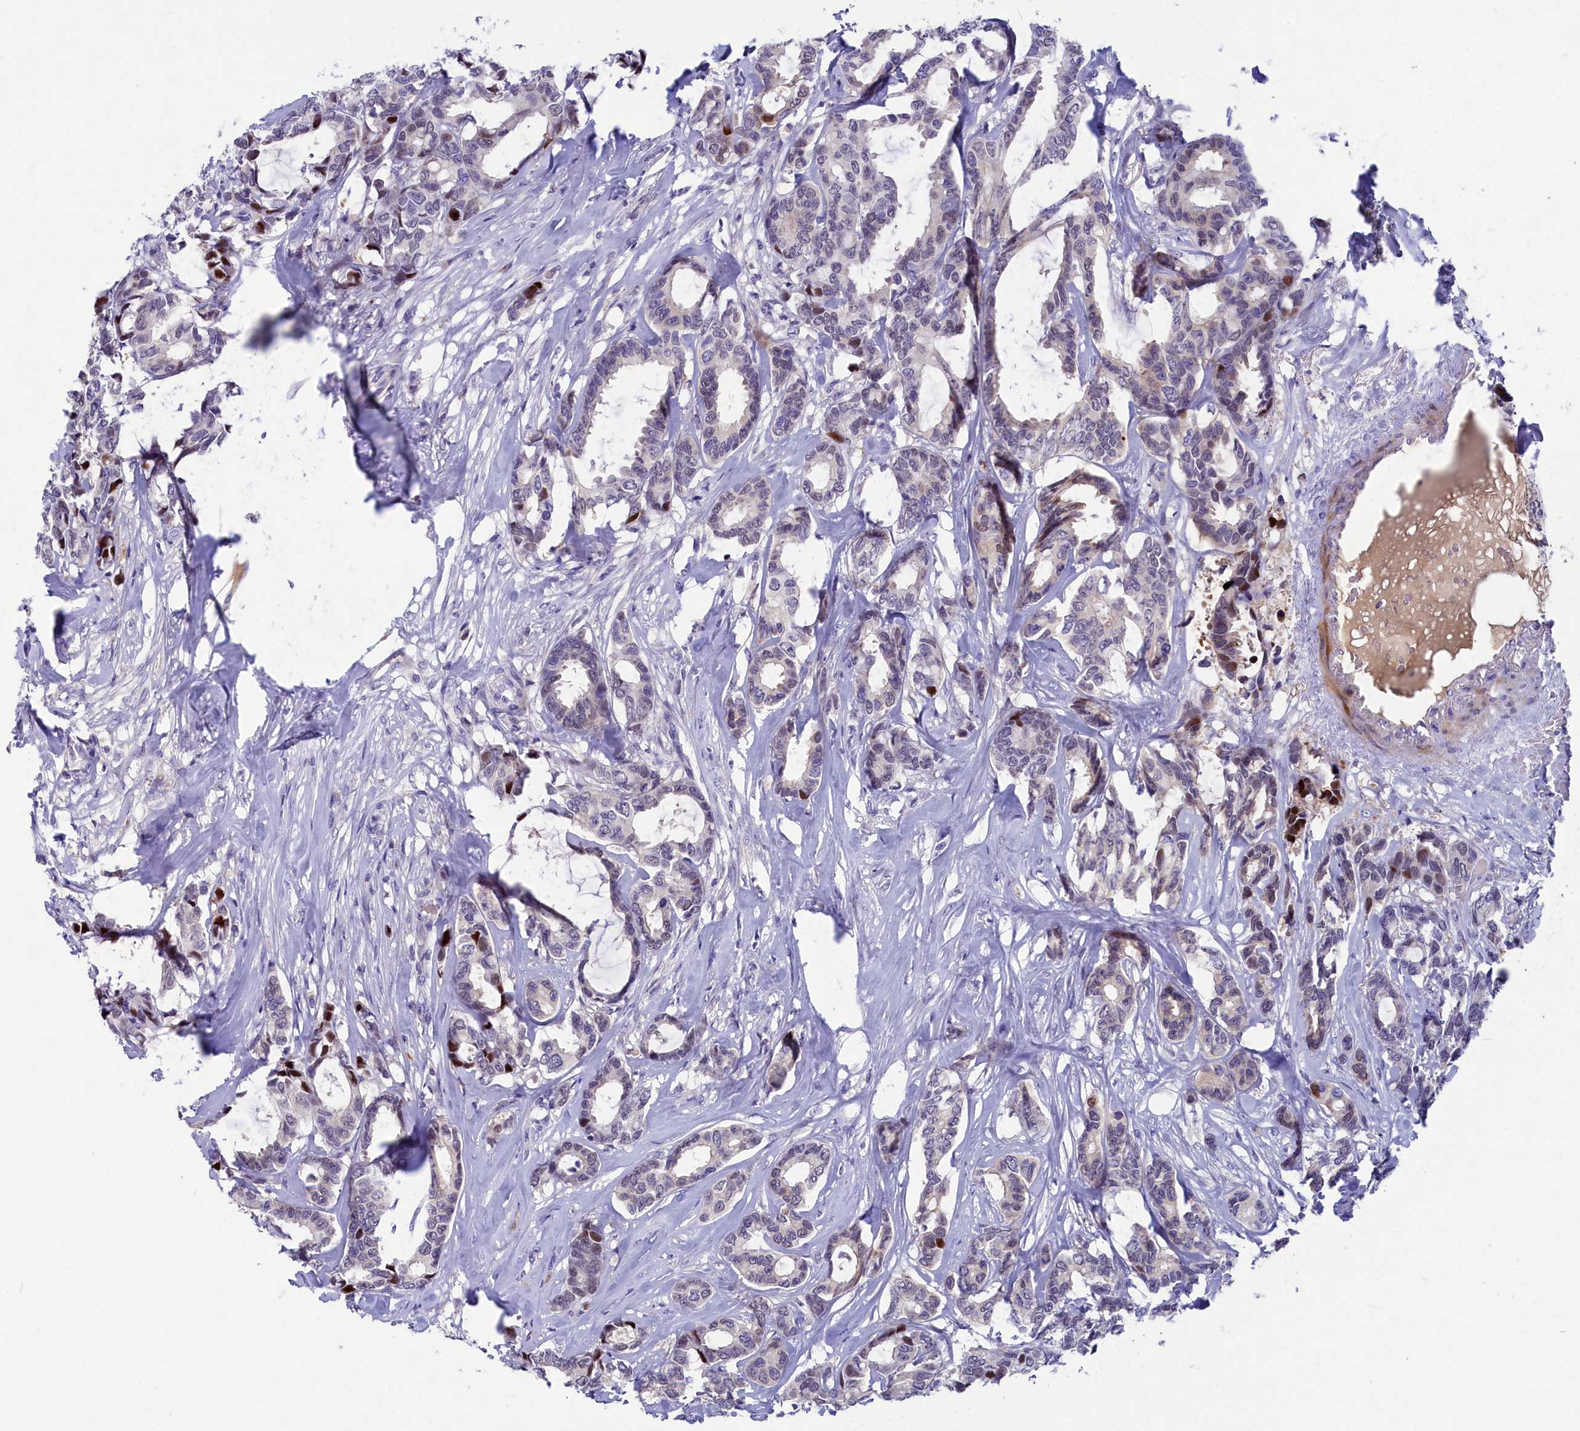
{"staining": {"intensity": "strong", "quantity": "<25%", "location": "nuclear"}, "tissue": "breast cancer", "cell_type": "Tumor cells", "image_type": "cancer", "snomed": [{"axis": "morphology", "description": "Duct carcinoma"}, {"axis": "topography", "description": "Breast"}], "caption": "Tumor cells show medium levels of strong nuclear positivity in approximately <25% of cells in breast invasive ductal carcinoma.", "gene": "NKPD1", "patient": {"sex": "female", "age": 87}}